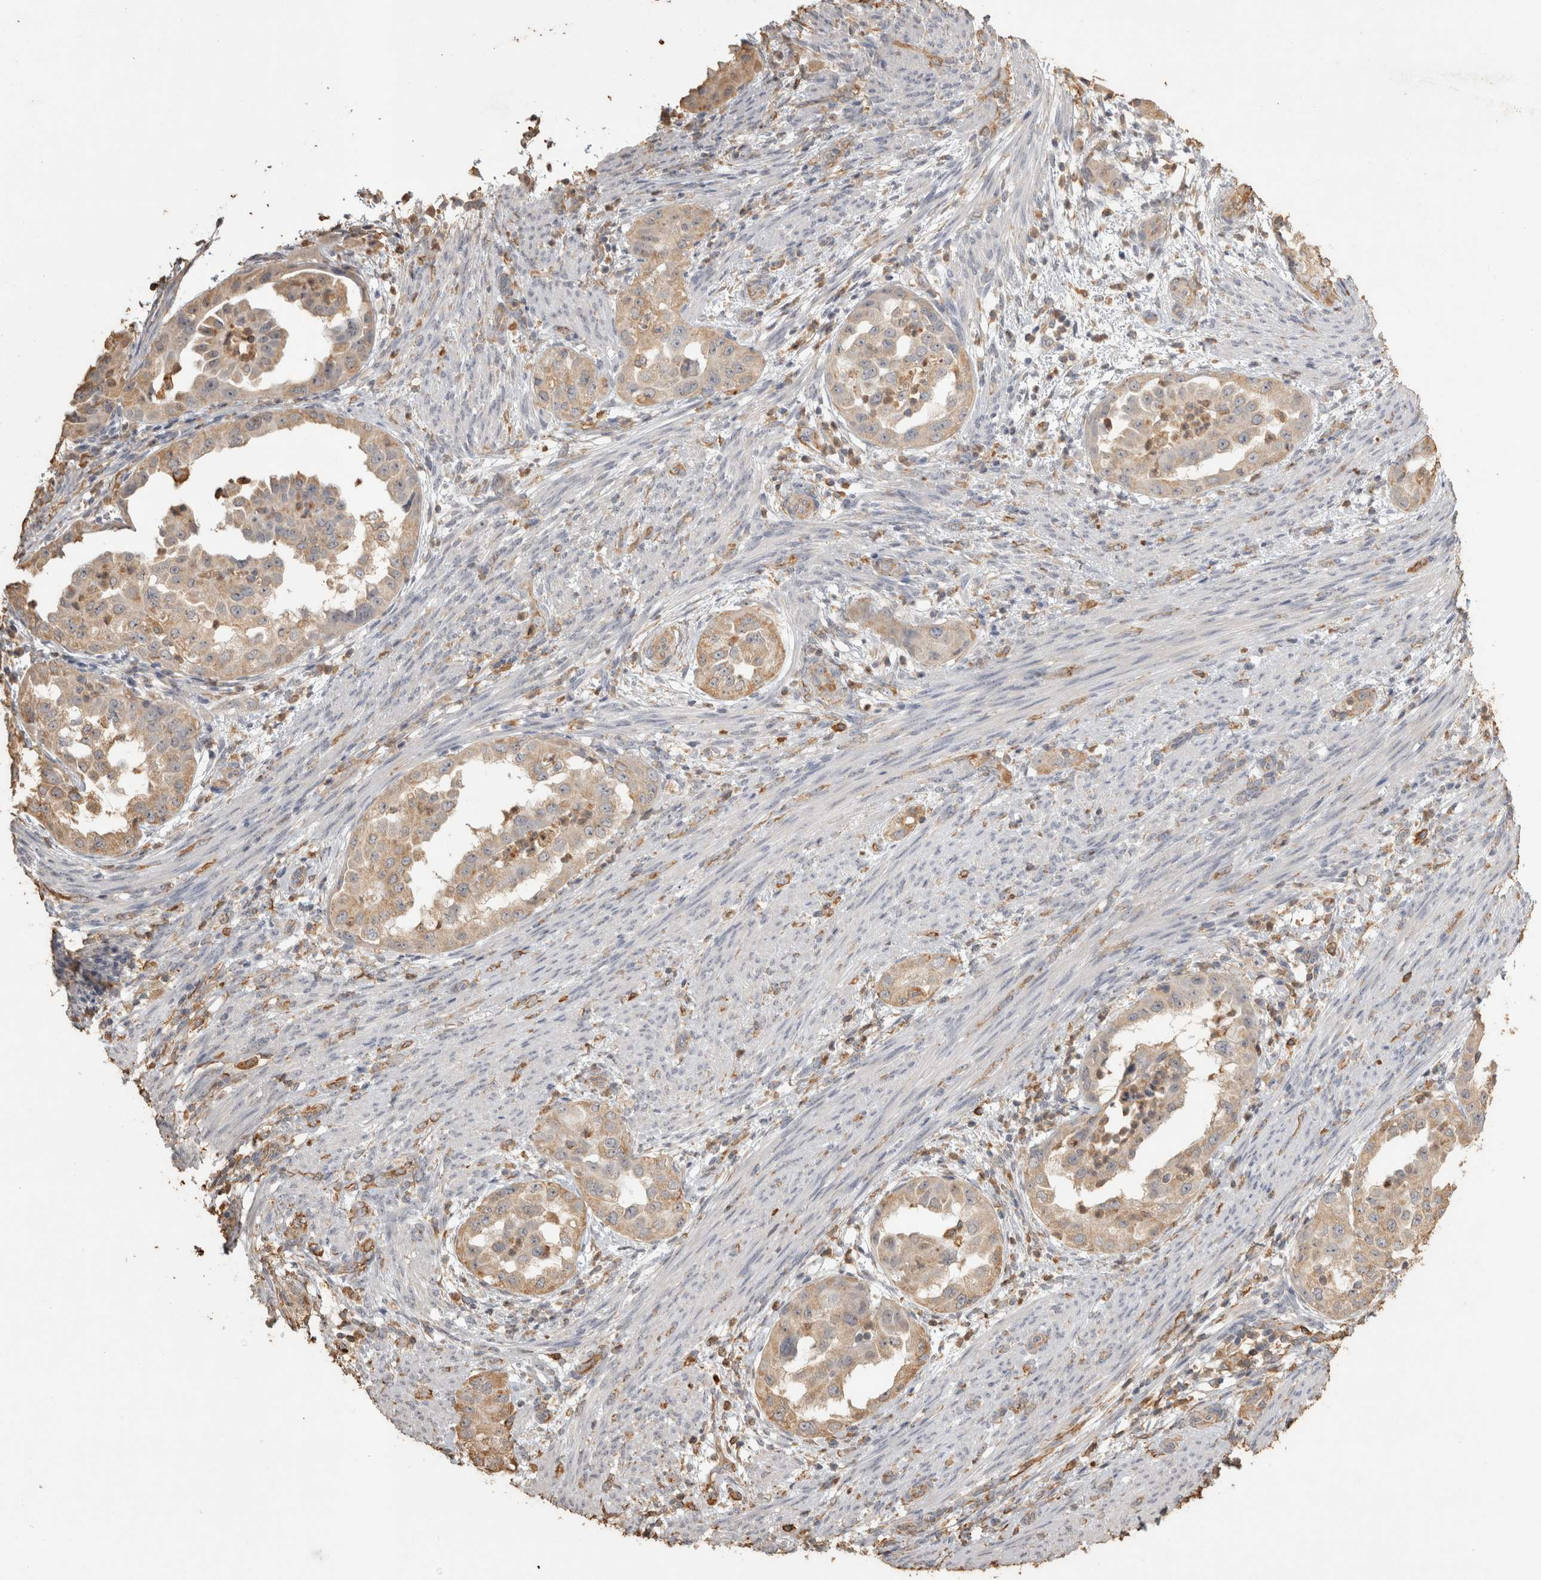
{"staining": {"intensity": "weak", "quantity": ">75%", "location": "cytoplasmic/membranous"}, "tissue": "endometrial cancer", "cell_type": "Tumor cells", "image_type": "cancer", "snomed": [{"axis": "morphology", "description": "Adenocarcinoma, NOS"}, {"axis": "topography", "description": "Endometrium"}], "caption": "Immunohistochemical staining of human endometrial cancer (adenocarcinoma) shows low levels of weak cytoplasmic/membranous protein positivity in about >75% of tumor cells. (Brightfield microscopy of DAB IHC at high magnification).", "gene": "REPS2", "patient": {"sex": "female", "age": 85}}